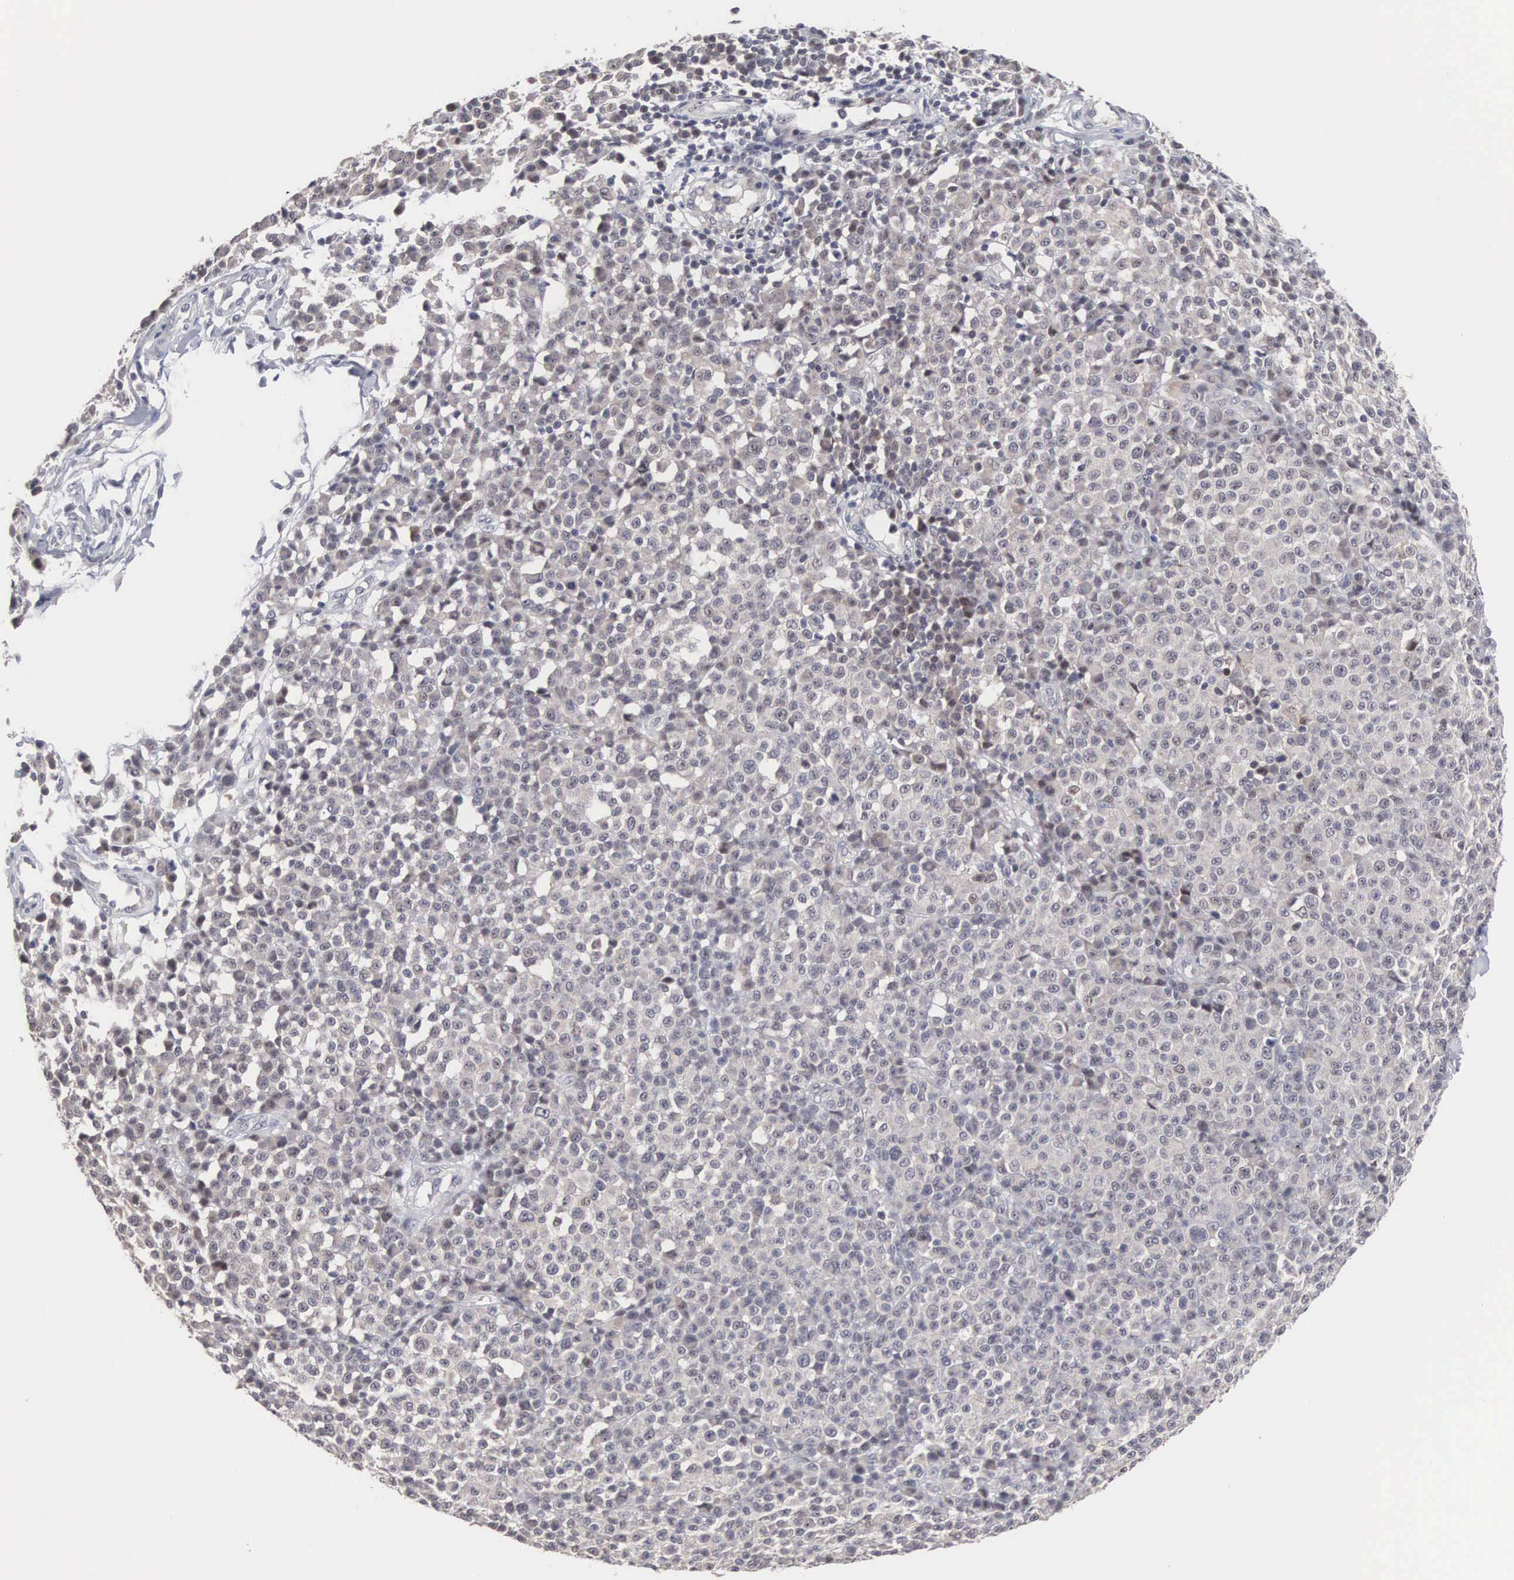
{"staining": {"intensity": "negative", "quantity": "none", "location": "none"}, "tissue": "melanoma", "cell_type": "Tumor cells", "image_type": "cancer", "snomed": [{"axis": "morphology", "description": "Malignant melanoma, Metastatic site"}, {"axis": "topography", "description": "Skin"}], "caption": "This is a image of immunohistochemistry staining of malignant melanoma (metastatic site), which shows no expression in tumor cells.", "gene": "ACOT4", "patient": {"sex": "male", "age": 32}}